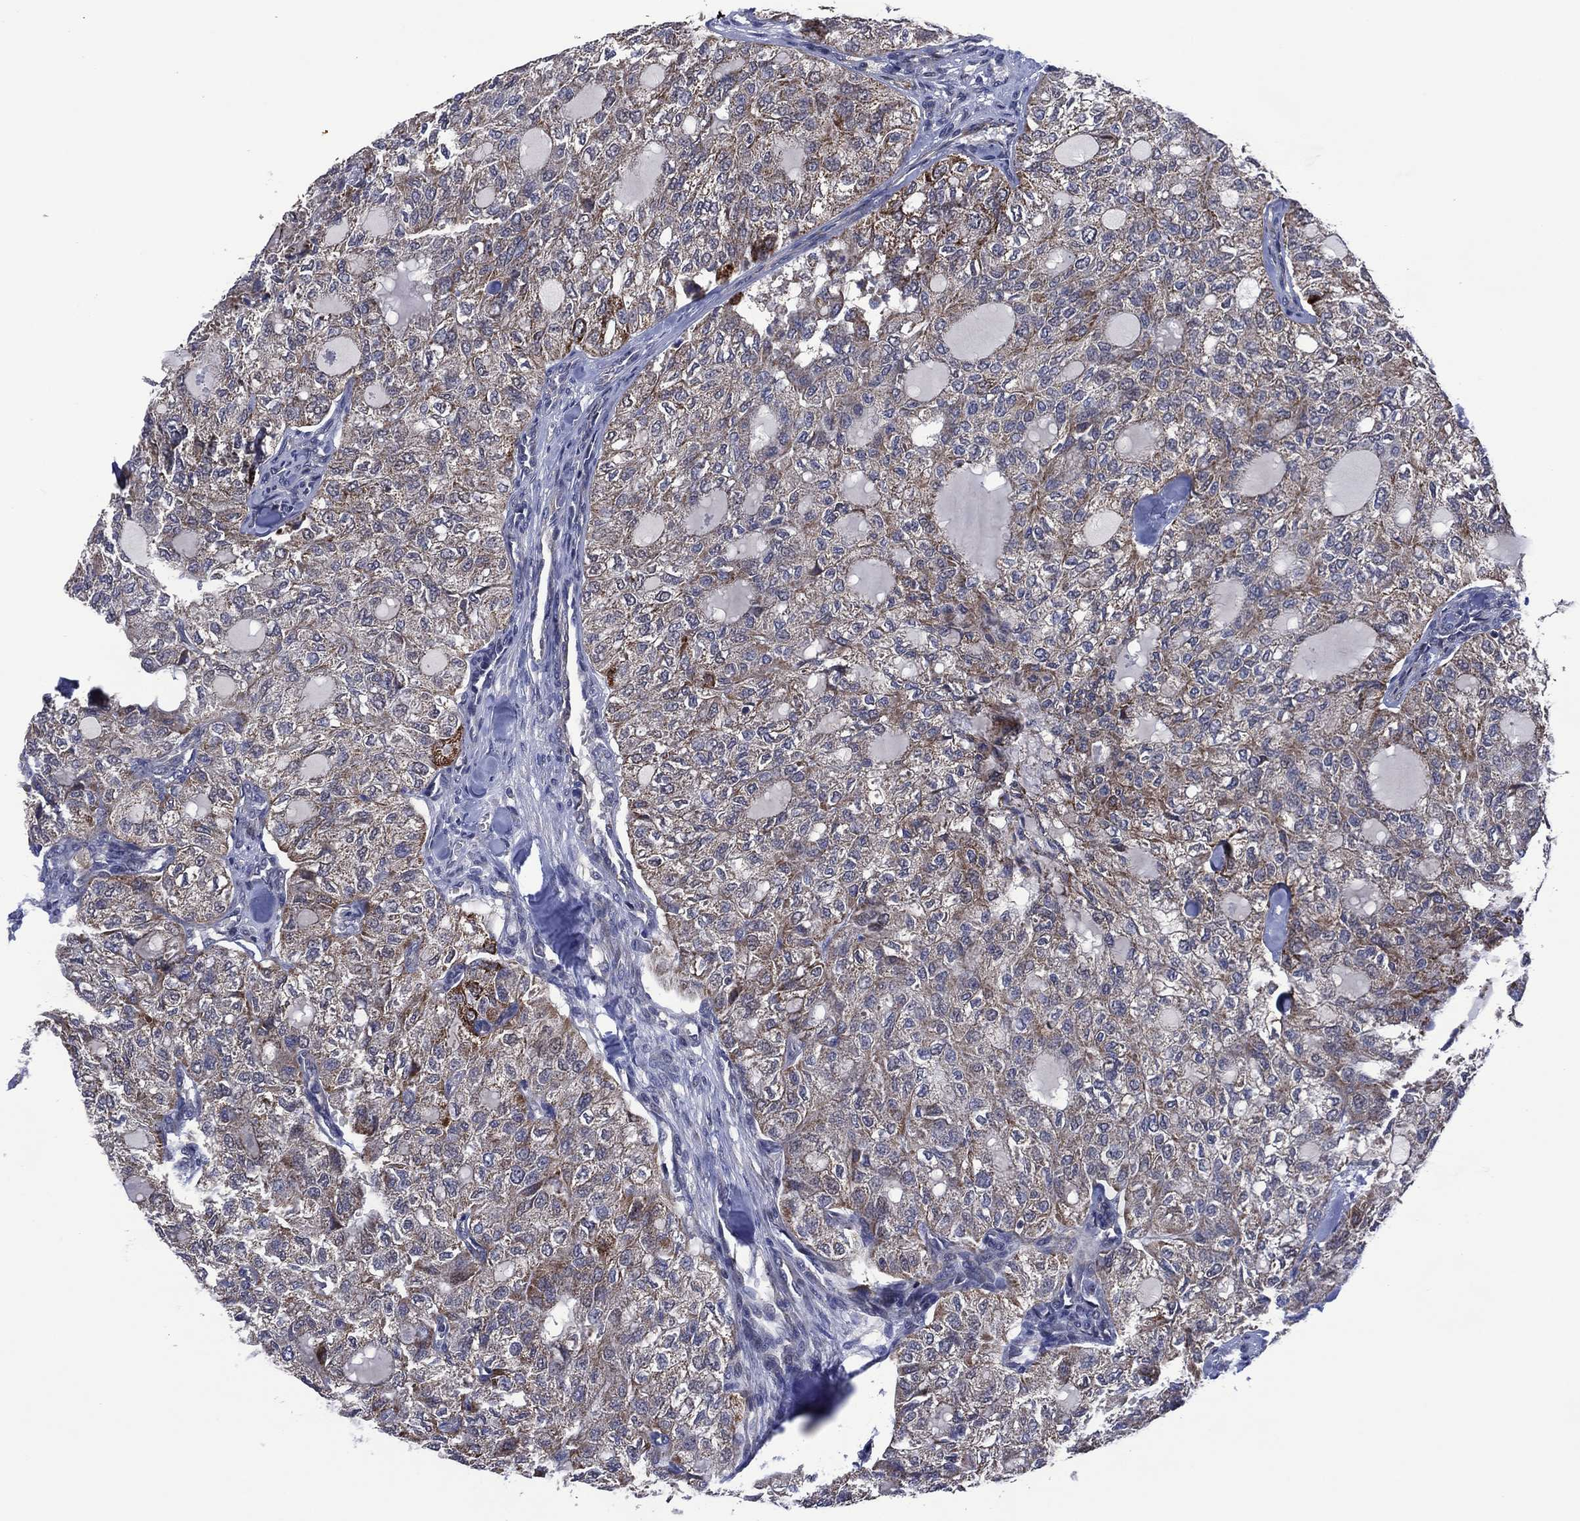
{"staining": {"intensity": "negative", "quantity": "none", "location": "none"}, "tissue": "thyroid cancer", "cell_type": "Tumor cells", "image_type": "cancer", "snomed": [{"axis": "morphology", "description": "Follicular adenoma carcinoma, NOS"}, {"axis": "topography", "description": "Thyroid gland"}], "caption": "A high-resolution micrograph shows IHC staining of thyroid follicular adenoma carcinoma, which reveals no significant positivity in tumor cells.", "gene": "HTD2", "patient": {"sex": "male", "age": 75}}